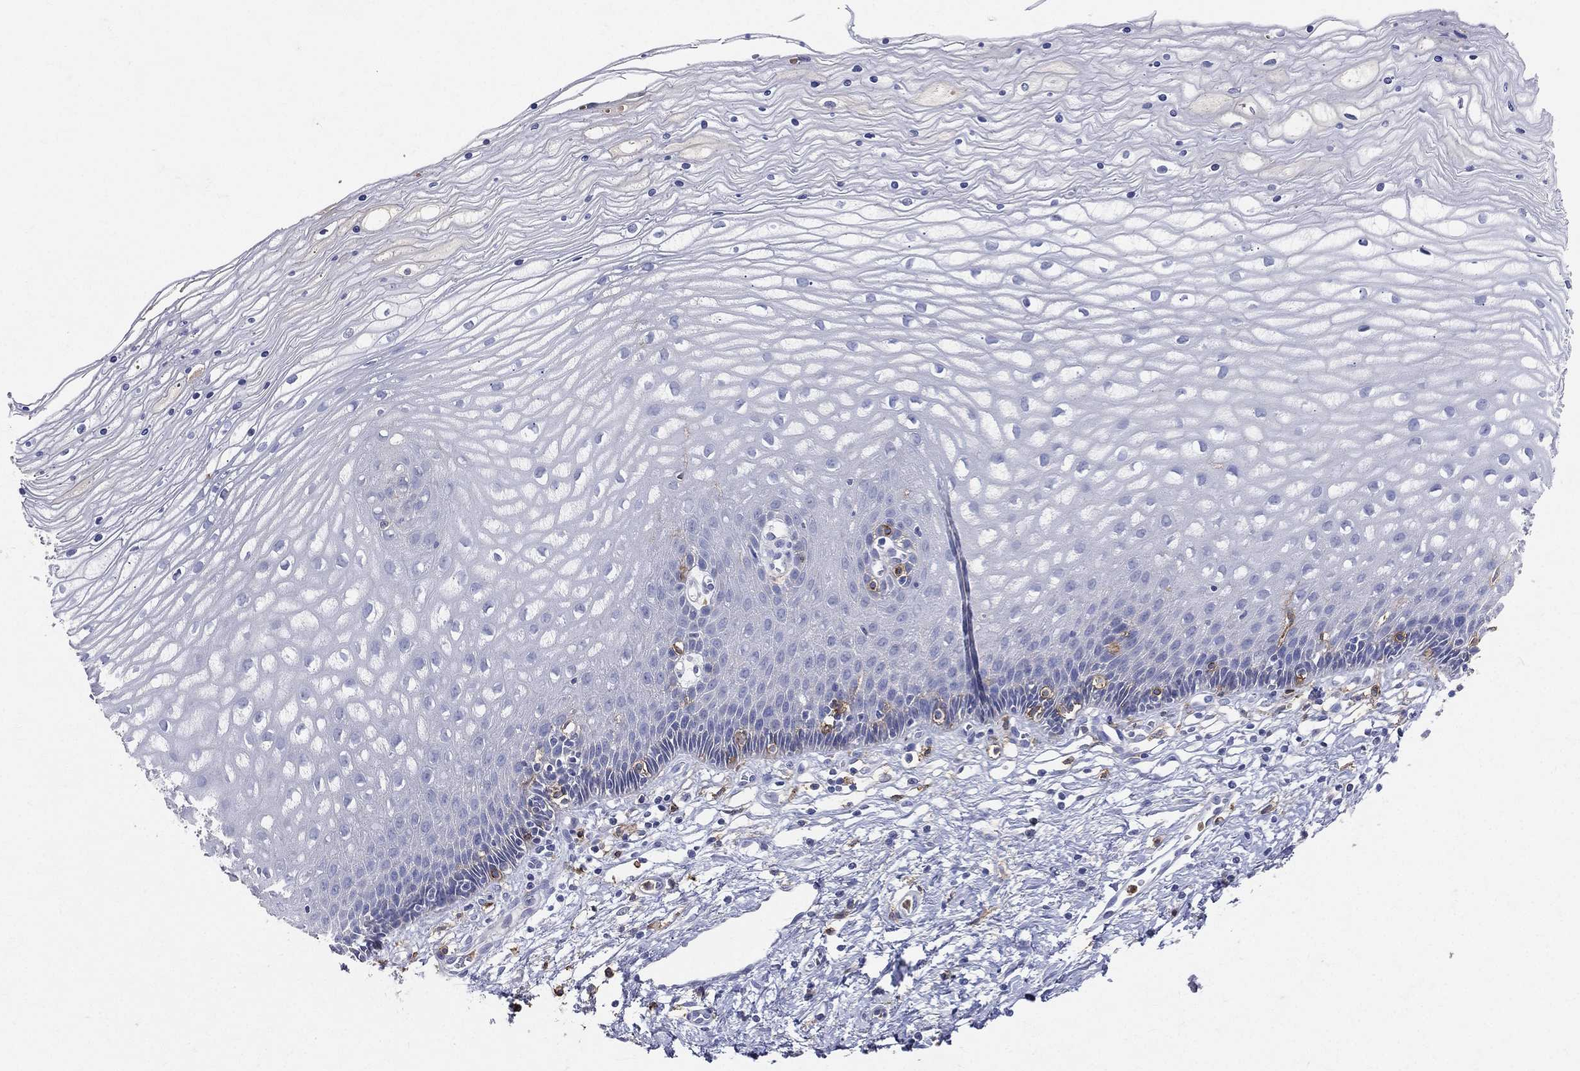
{"staining": {"intensity": "negative", "quantity": "none", "location": "none"}, "tissue": "cervix", "cell_type": "Glandular cells", "image_type": "normal", "snomed": [{"axis": "morphology", "description": "Normal tissue, NOS"}, {"axis": "topography", "description": "Cervix"}], "caption": "Cervix was stained to show a protein in brown. There is no significant staining in glandular cells. (DAB immunohistochemistry (IHC) with hematoxylin counter stain).", "gene": "CD33", "patient": {"sex": "female", "age": 35}}